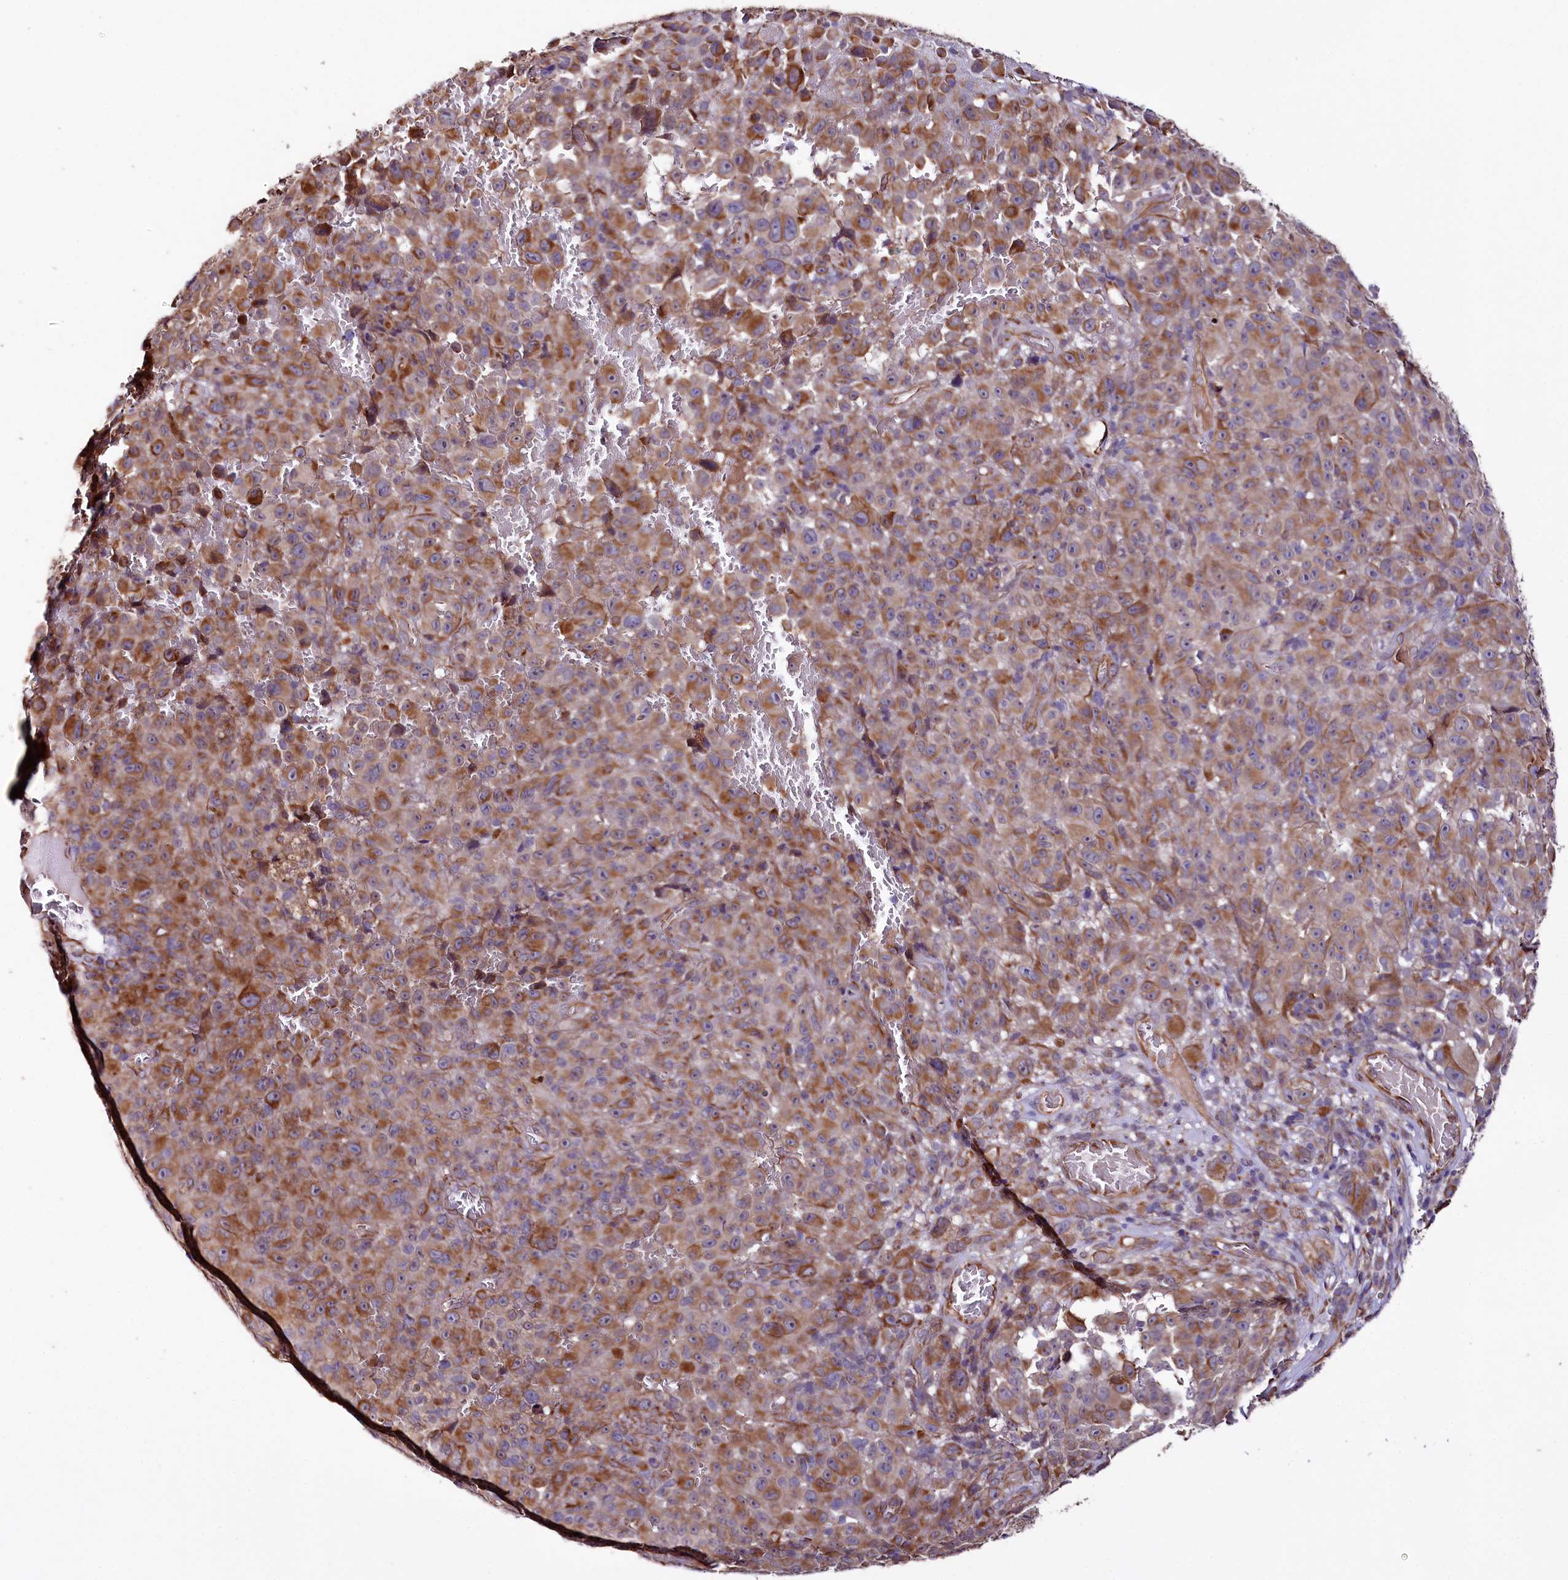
{"staining": {"intensity": "strong", "quantity": "<25%", "location": "cytoplasmic/membranous"}, "tissue": "melanoma", "cell_type": "Tumor cells", "image_type": "cancer", "snomed": [{"axis": "morphology", "description": "Malignant melanoma, NOS"}, {"axis": "topography", "description": "Skin"}], "caption": "Human melanoma stained with a brown dye demonstrates strong cytoplasmic/membranous positive expression in approximately <25% of tumor cells.", "gene": "TTC12", "patient": {"sex": "female", "age": 82}}